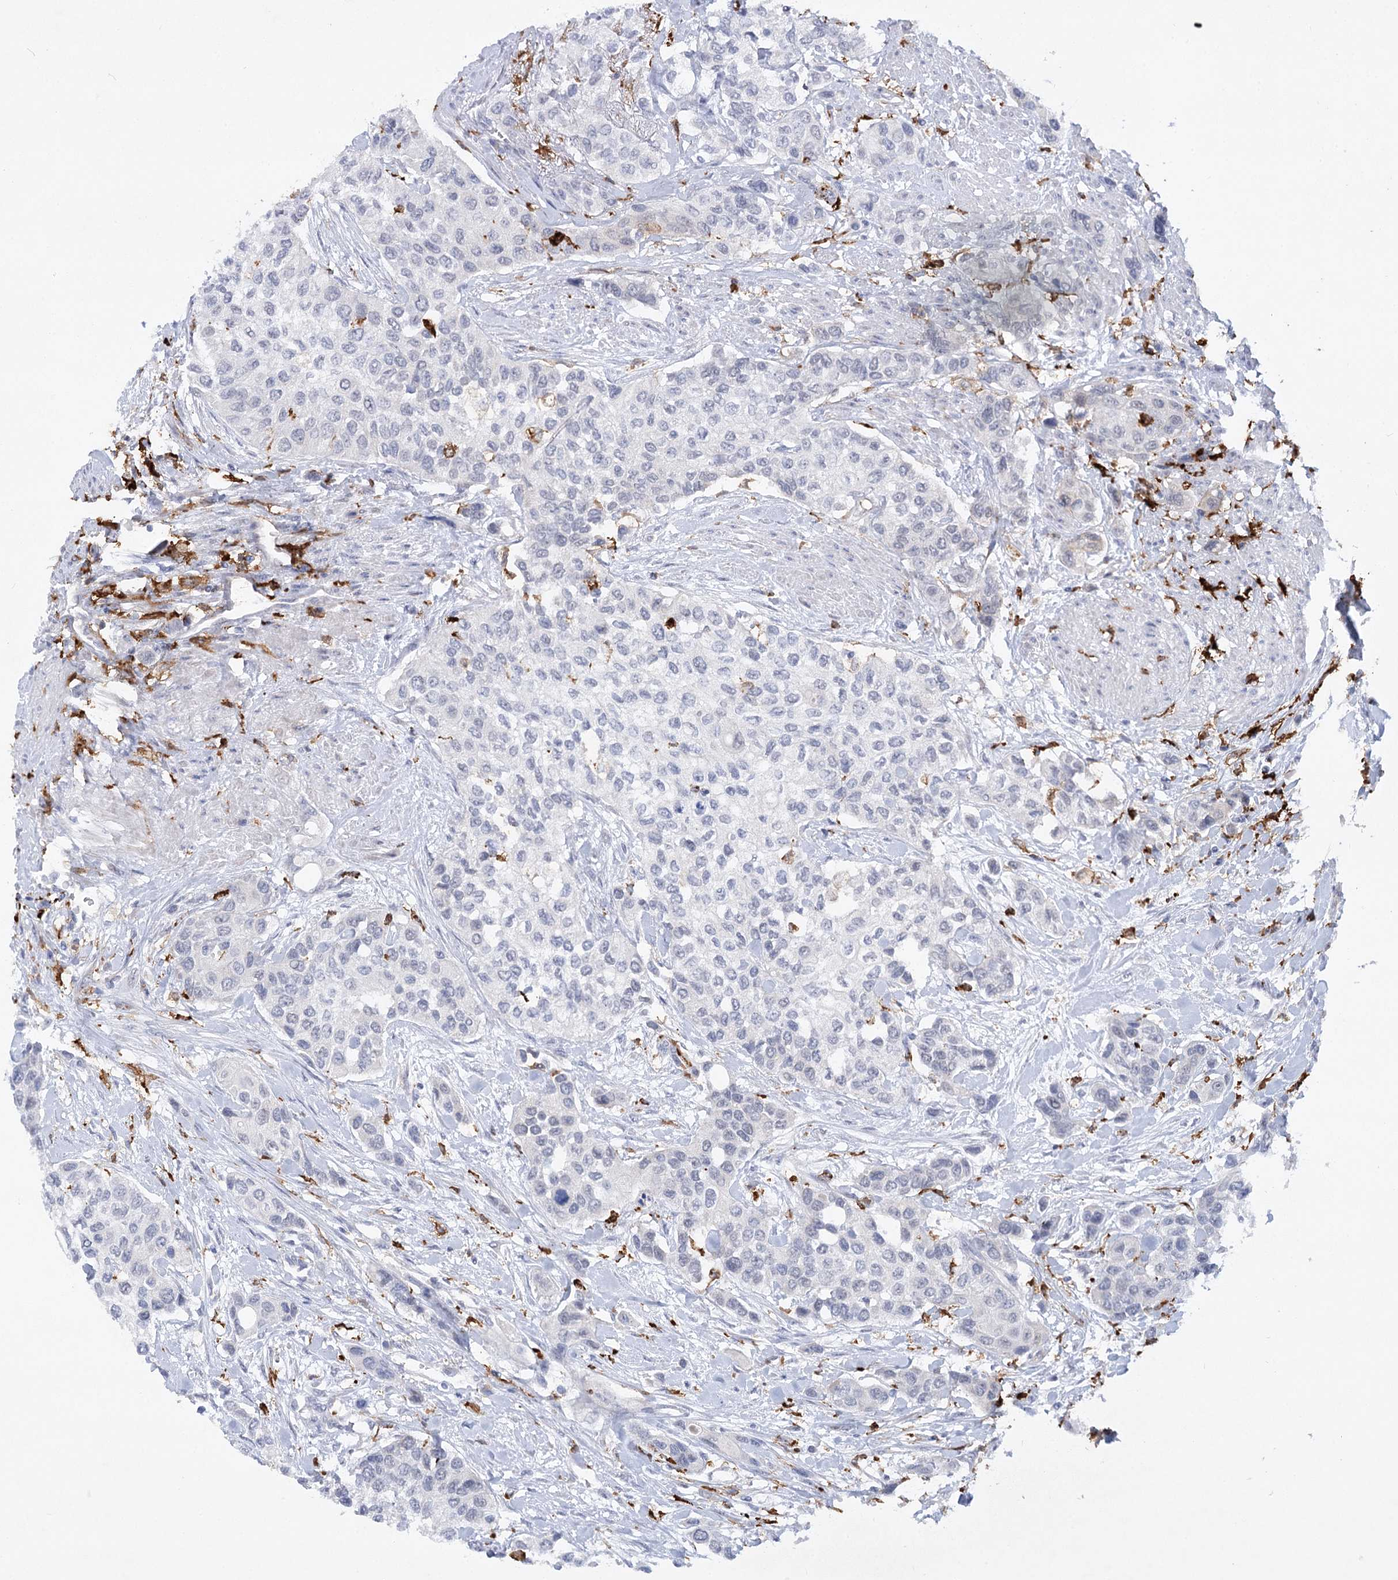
{"staining": {"intensity": "negative", "quantity": "none", "location": "none"}, "tissue": "urothelial cancer", "cell_type": "Tumor cells", "image_type": "cancer", "snomed": [{"axis": "morphology", "description": "Normal tissue, NOS"}, {"axis": "morphology", "description": "Urothelial carcinoma, High grade"}, {"axis": "topography", "description": "Vascular tissue"}, {"axis": "topography", "description": "Urinary bladder"}], "caption": "High magnification brightfield microscopy of urothelial carcinoma (high-grade) stained with DAB (3,3'-diaminobenzidine) (brown) and counterstained with hematoxylin (blue): tumor cells show no significant expression.", "gene": "PIWIL4", "patient": {"sex": "female", "age": 56}}